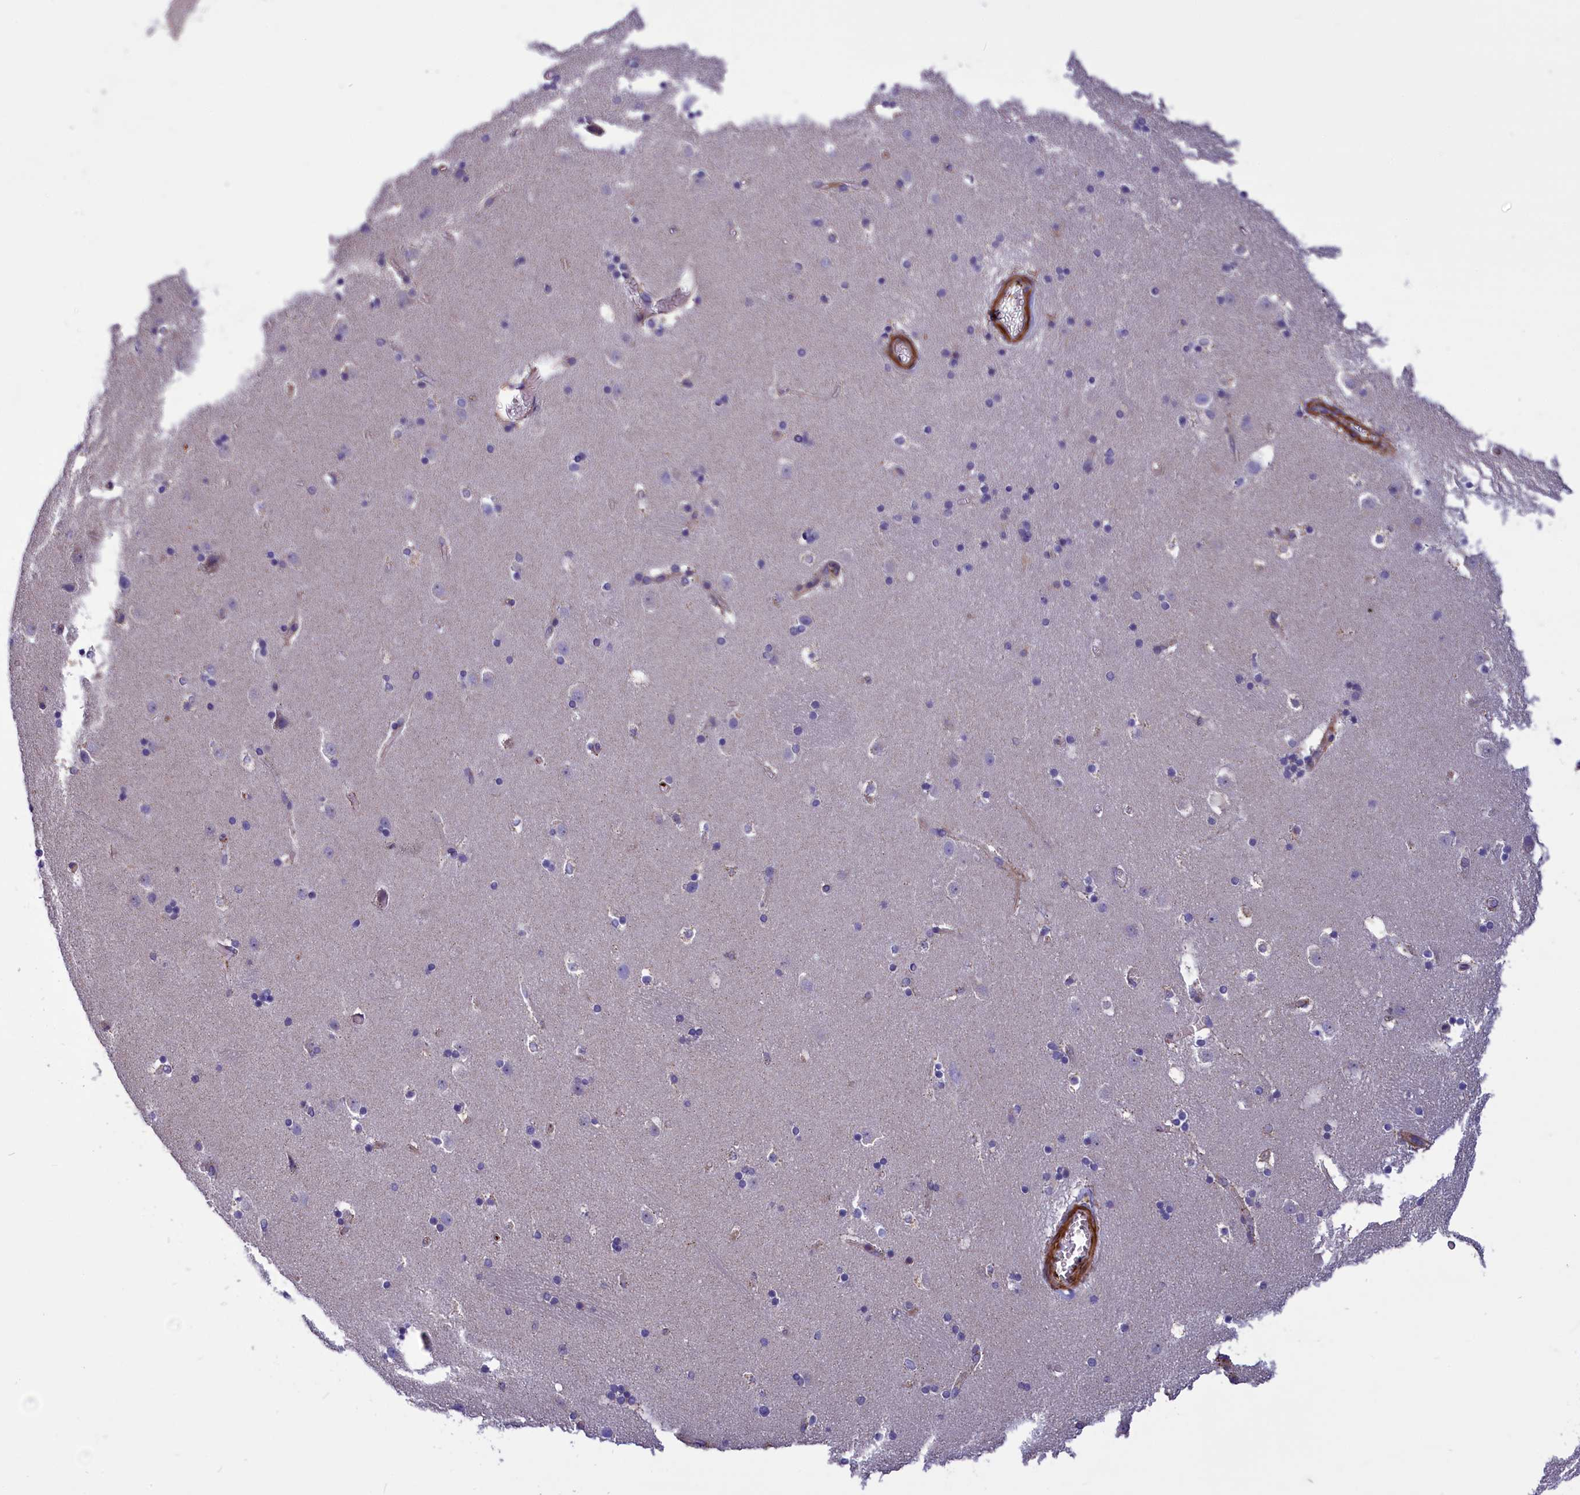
{"staining": {"intensity": "negative", "quantity": "none", "location": "none"}, "tissue": "caudate", "cell_type": "Glial cells", "image_type": "normal", "snomed": [{"axis": "morphology", "description": "Normal tissue, NOS"}, {"axis": "topography", "description": "Lateral ventricle wall"}], "caption": "Protein analysis of benign caudate exhibits no significant staining in glial cells. (DAB IHC with hematoxylin counter stain).", "gene": "AMDHD2", "patient": {"sex": "male", "age": 45}}